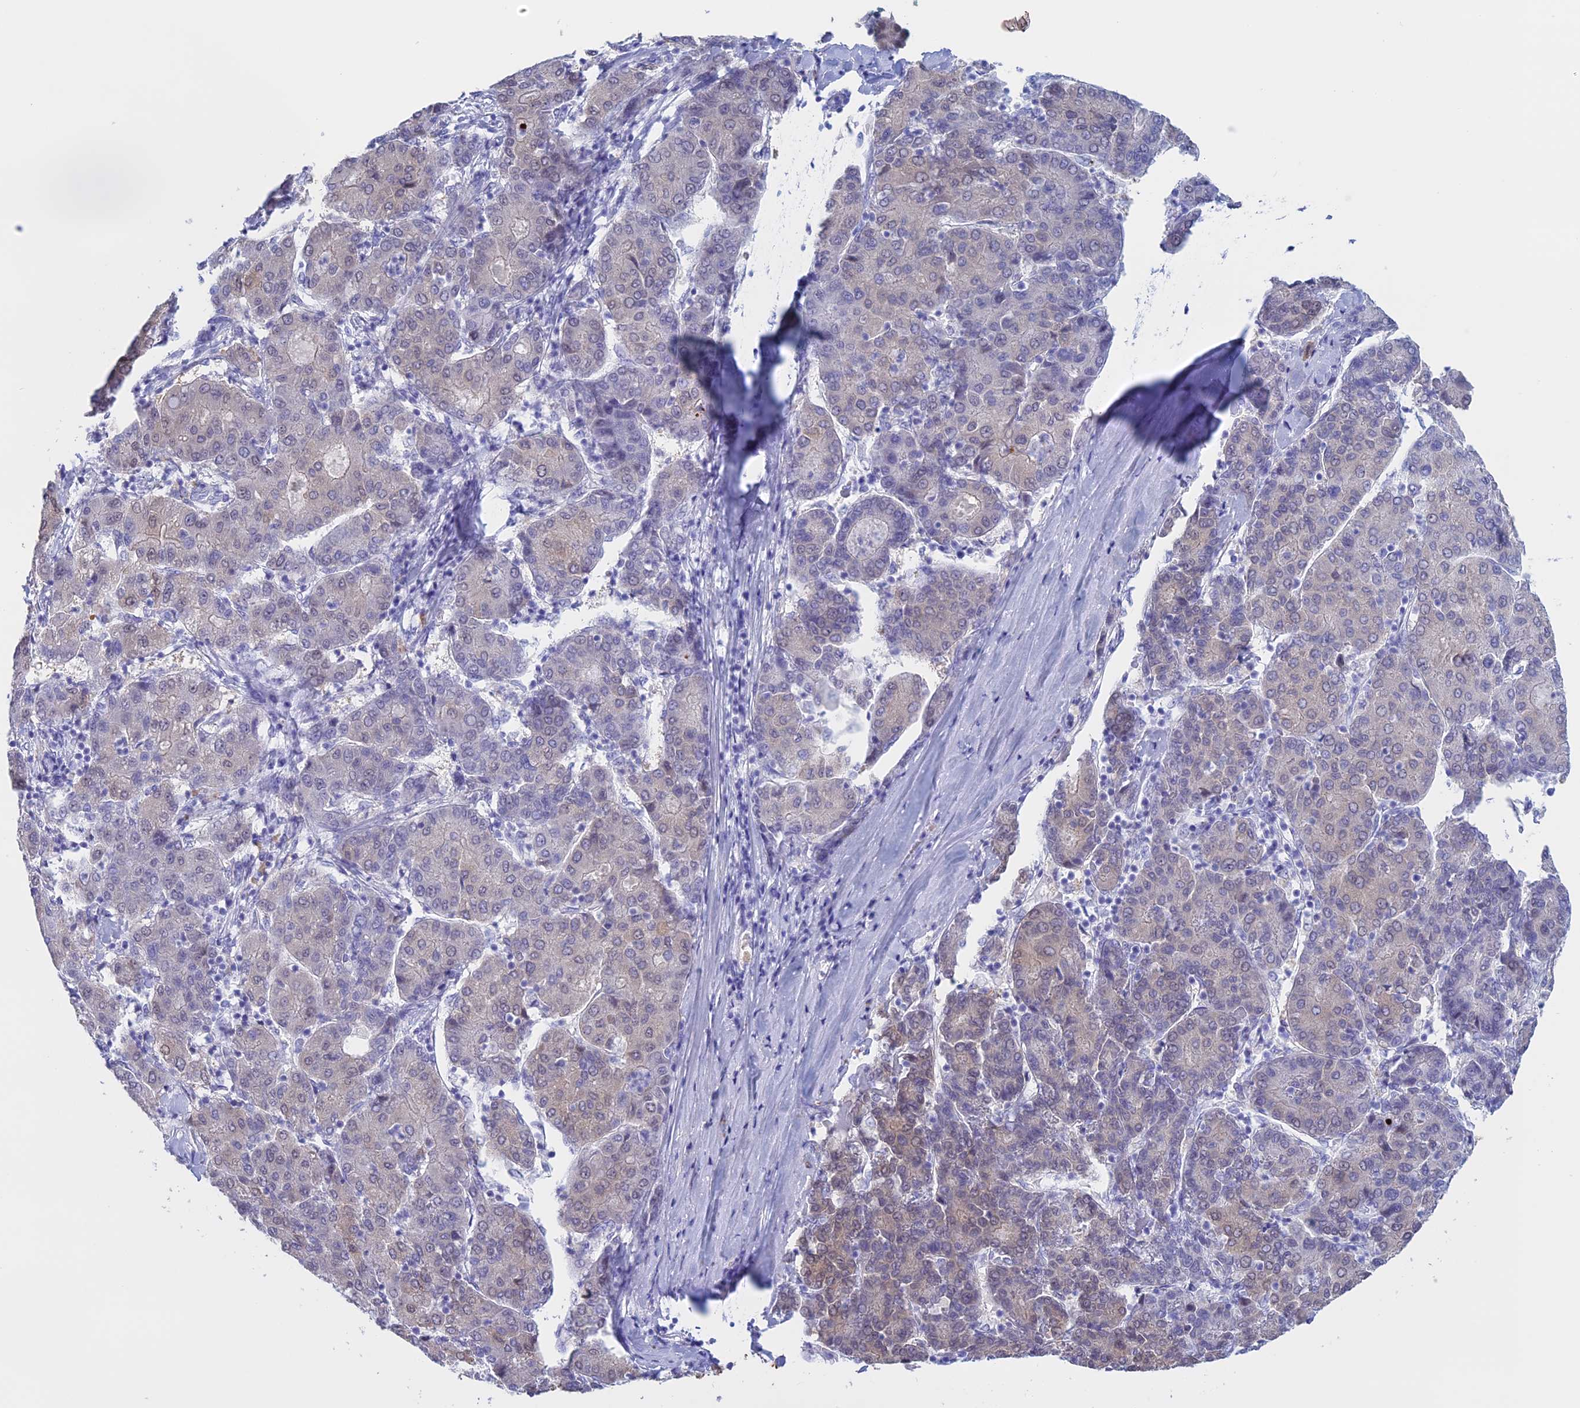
{"staining": {"intensity": "weak", "quantity": "<25%", "location": "cytoplasmic/membranous"}, "tissue": "liver cancer", "cell_type": "Tumor cells", "image_type": "cancer", "snomed": [{"axis": "morphology", "description": "Carcinoma, Hepatocellular, NOS"}, {"axis": "topography", "description": "Liver"}], "caption": "DAB (3,3'-diaminobenzidine) immunohistochemical staining of human liver cancer exhibits no significant staining in tumor cells. (DAB (3,3'-diaminobenzidine) immunohistochemistry with hematoxylin counter stain).", "gene": "LHFPL2", "patient": {"sex": "male", "age": 65}}